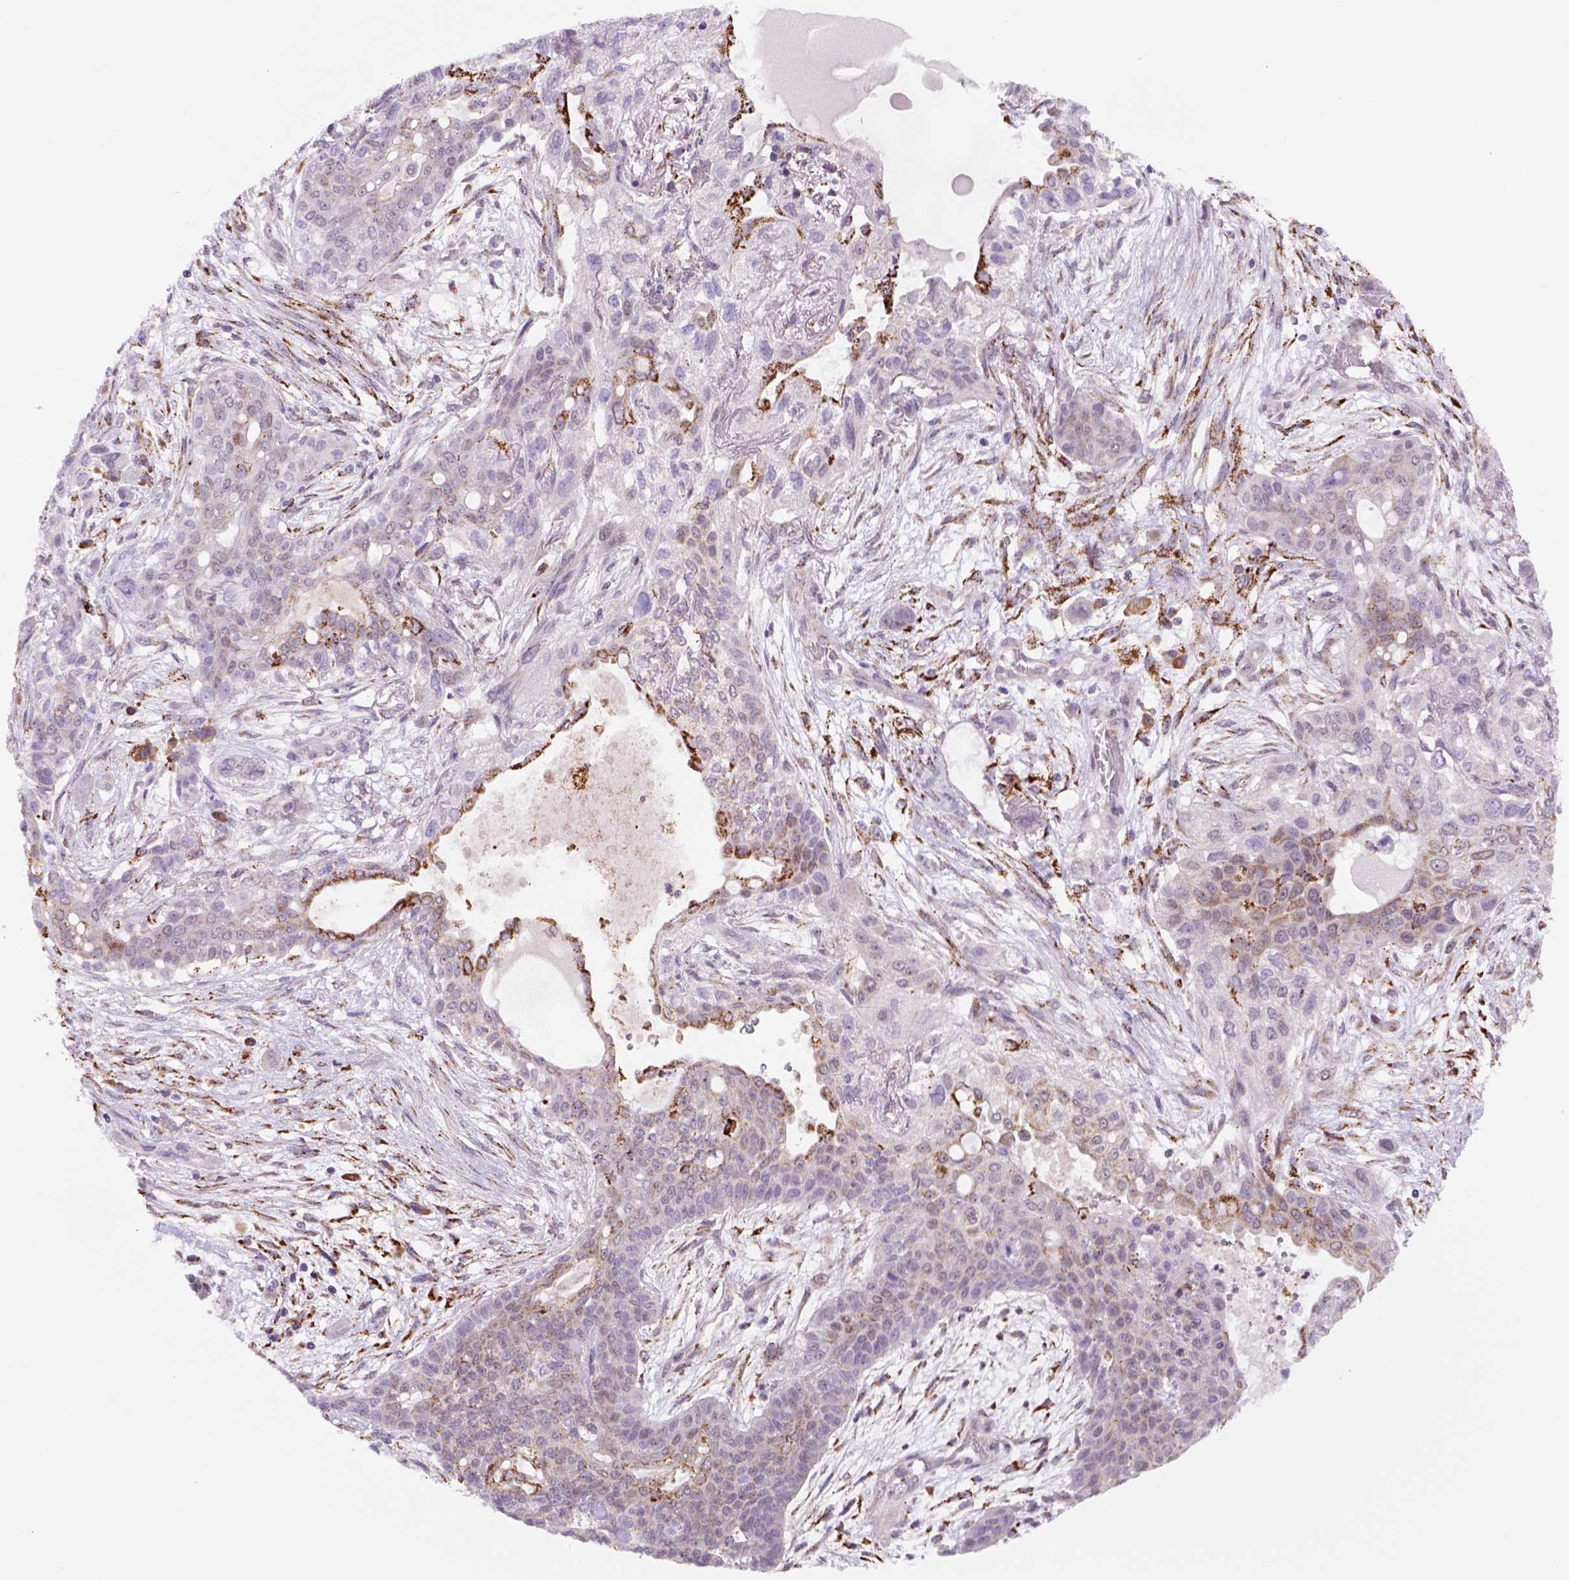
{"staining": {"intensity": "strong", "quantity": "<25%", "location": "cytoplasmic/membranous"}, "tissue": "lung cancer", "cell_type": "Tumor cells", "image_type": "cancer", "snomed": [{"axis": "morphology", "description": "Squamous cell carcinoma, NOS"}, {"axis": "topography", "description": "Lung"}], "caption": "This is a micrograph of IHC staining of squamous cell carcinoma (lung), which shows strong staining in the cytoplasmic/membranous of tumor cells.", "gene": "FZD7", "patient": {"sex": "female", "age": 70}}